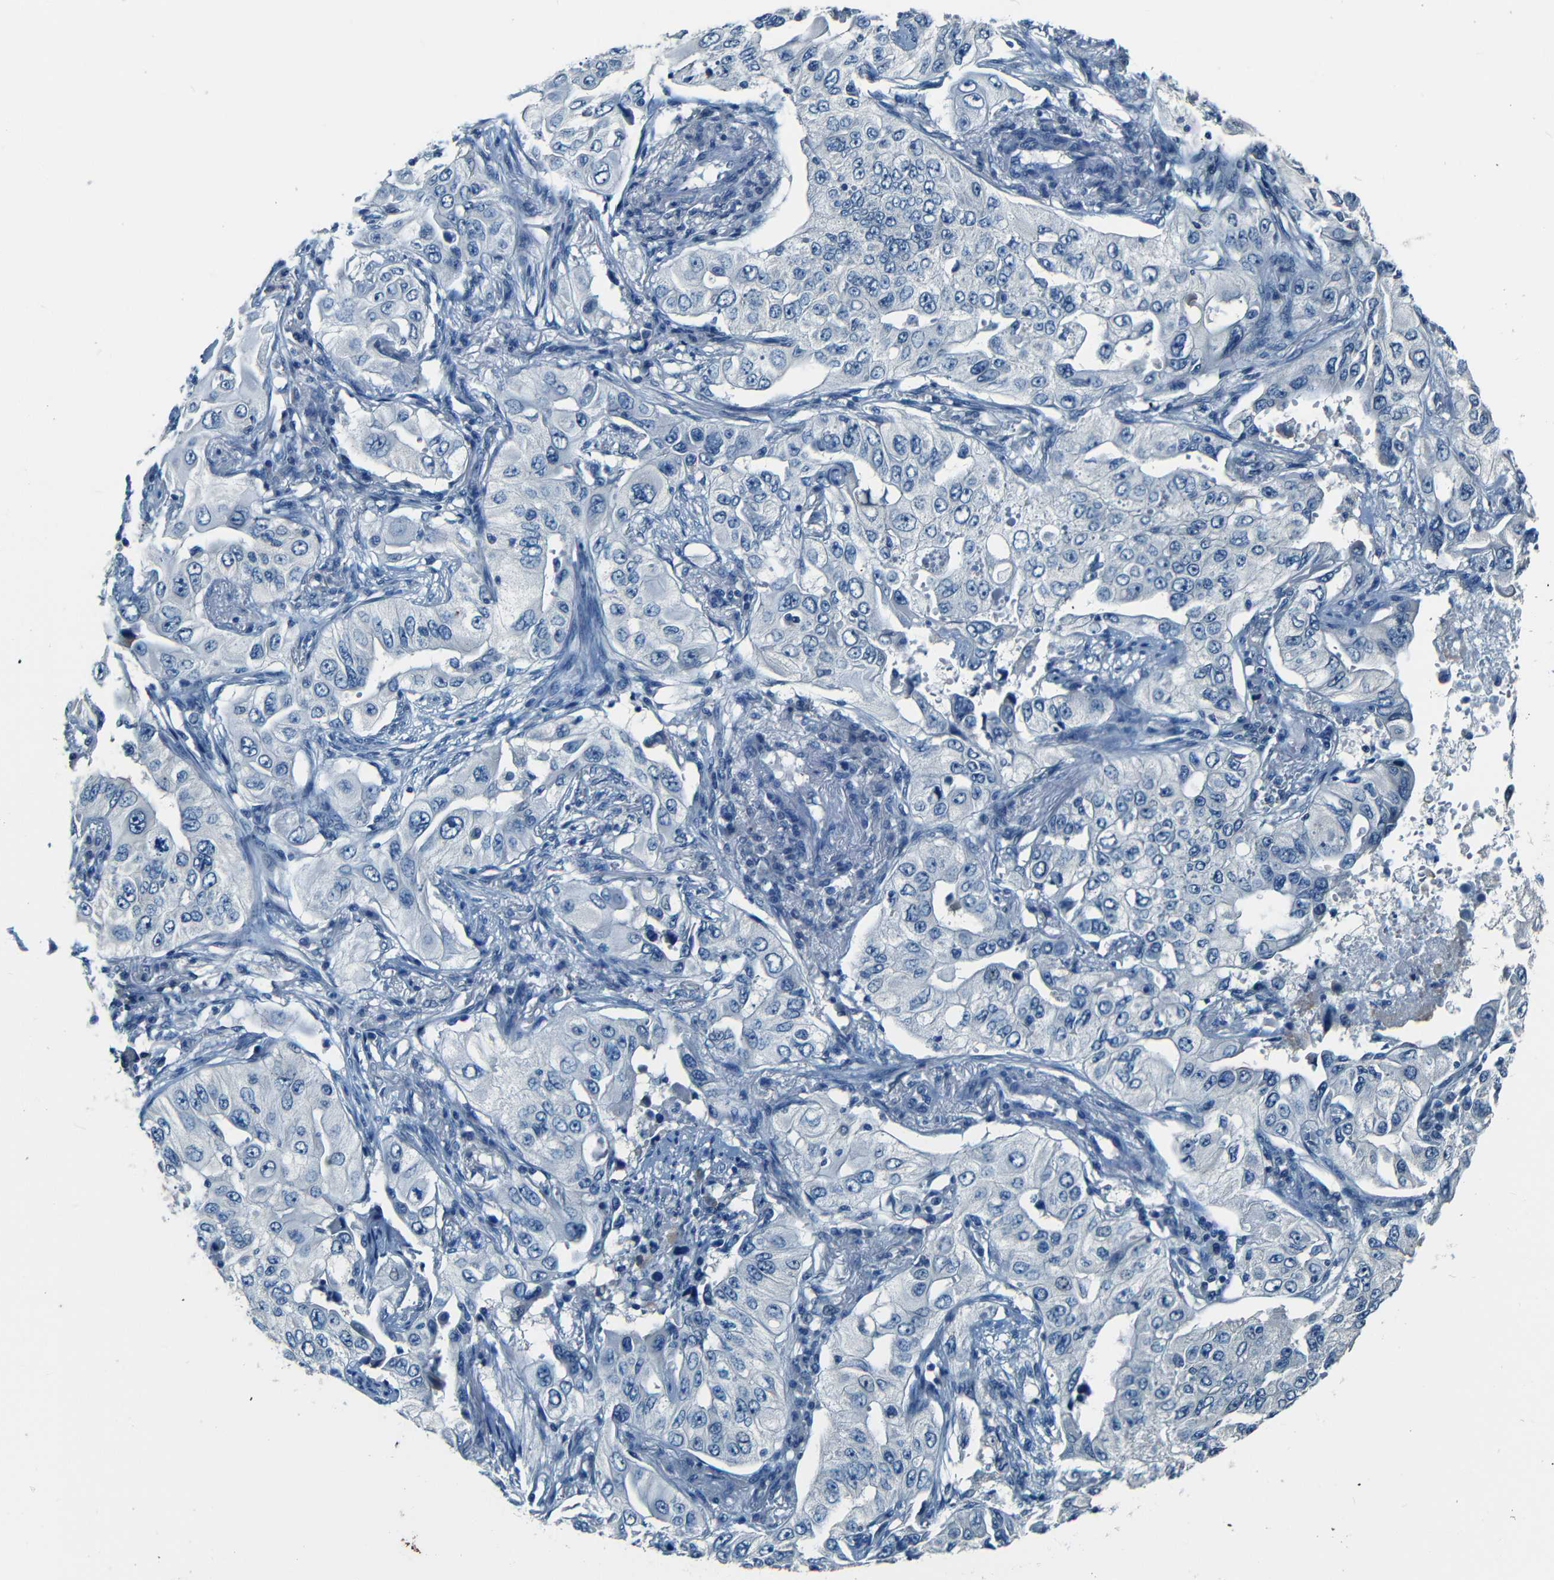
{"staining": {"intensity": "negative", "quantity": "none", "location": "none"}, "tissue": "lung cancer", "cell_type": "Tumor cells", "image_type": "cancer", "snomed": [{"axis": "morphology", "description": "Adenocarcinoma, NOS"}, {"axis": "topography", "description": "Lung"}], "caption": "Tumor cells show no significant protein staining in adenocarcinoma (lung).", "gene": "ZMAT1", "patient": {"sex": "male", "age": 84}}